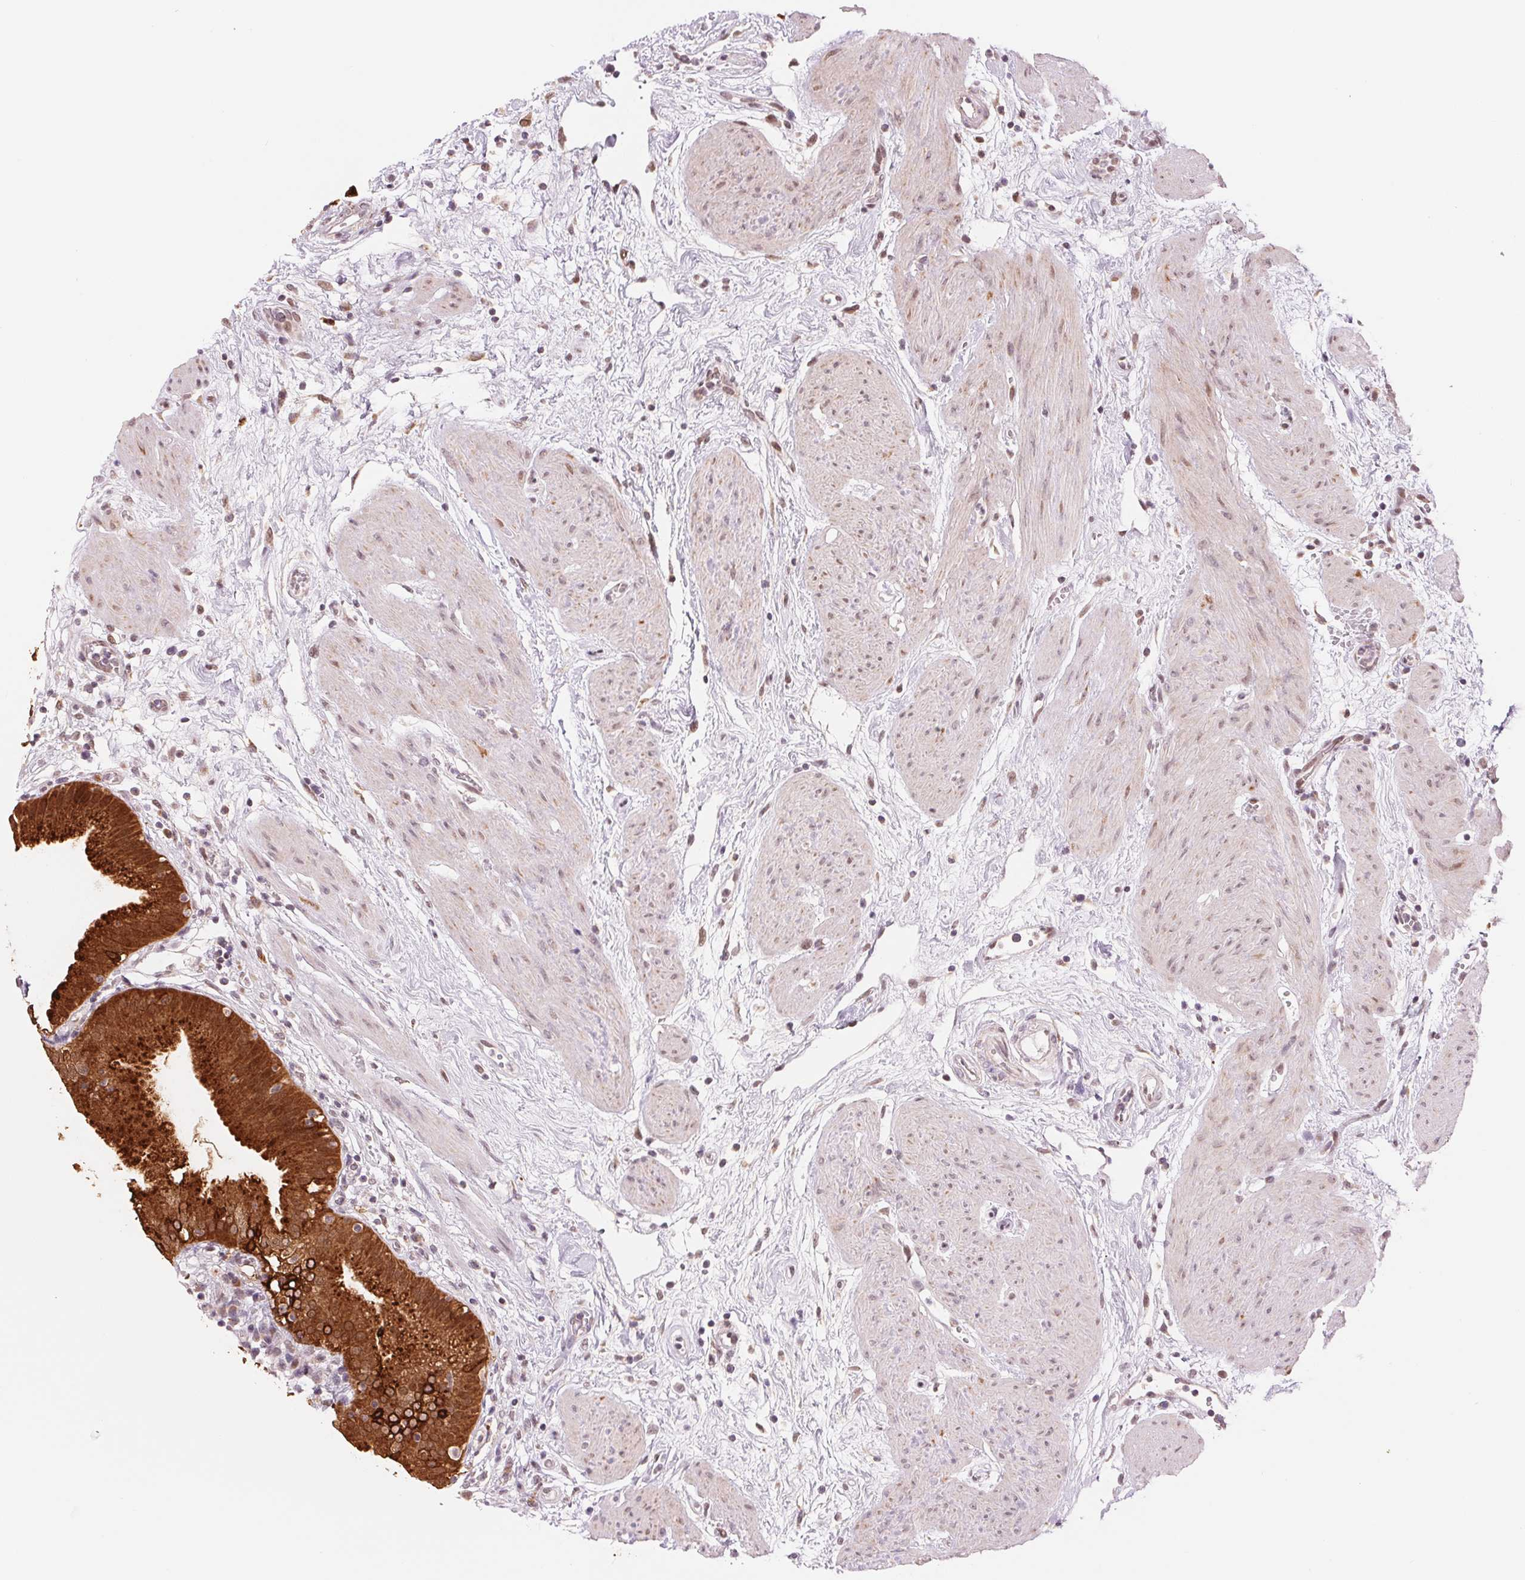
{"staining": {"intensity": "strong", "quantity": ">75%", "location": "cytoplasmic/membranous,nuclear"}, "tissue": "gallbladder", "cell_type": "Glandular cells", "image_type": "normal", "snomed": [{"axis": "morphology", "description": "Normal tissue, NOS"}, {"axis": "topography", "description": "Gallbladder"}], "caption": "IHC of benign human gallbladder reveals high levels of strong cytoplasmic/membranous,nuclear positivity in approximately >75% of glandular cells.", "gene": "ARHGAP32", "patient": {"sex": "female", "age": 65}}